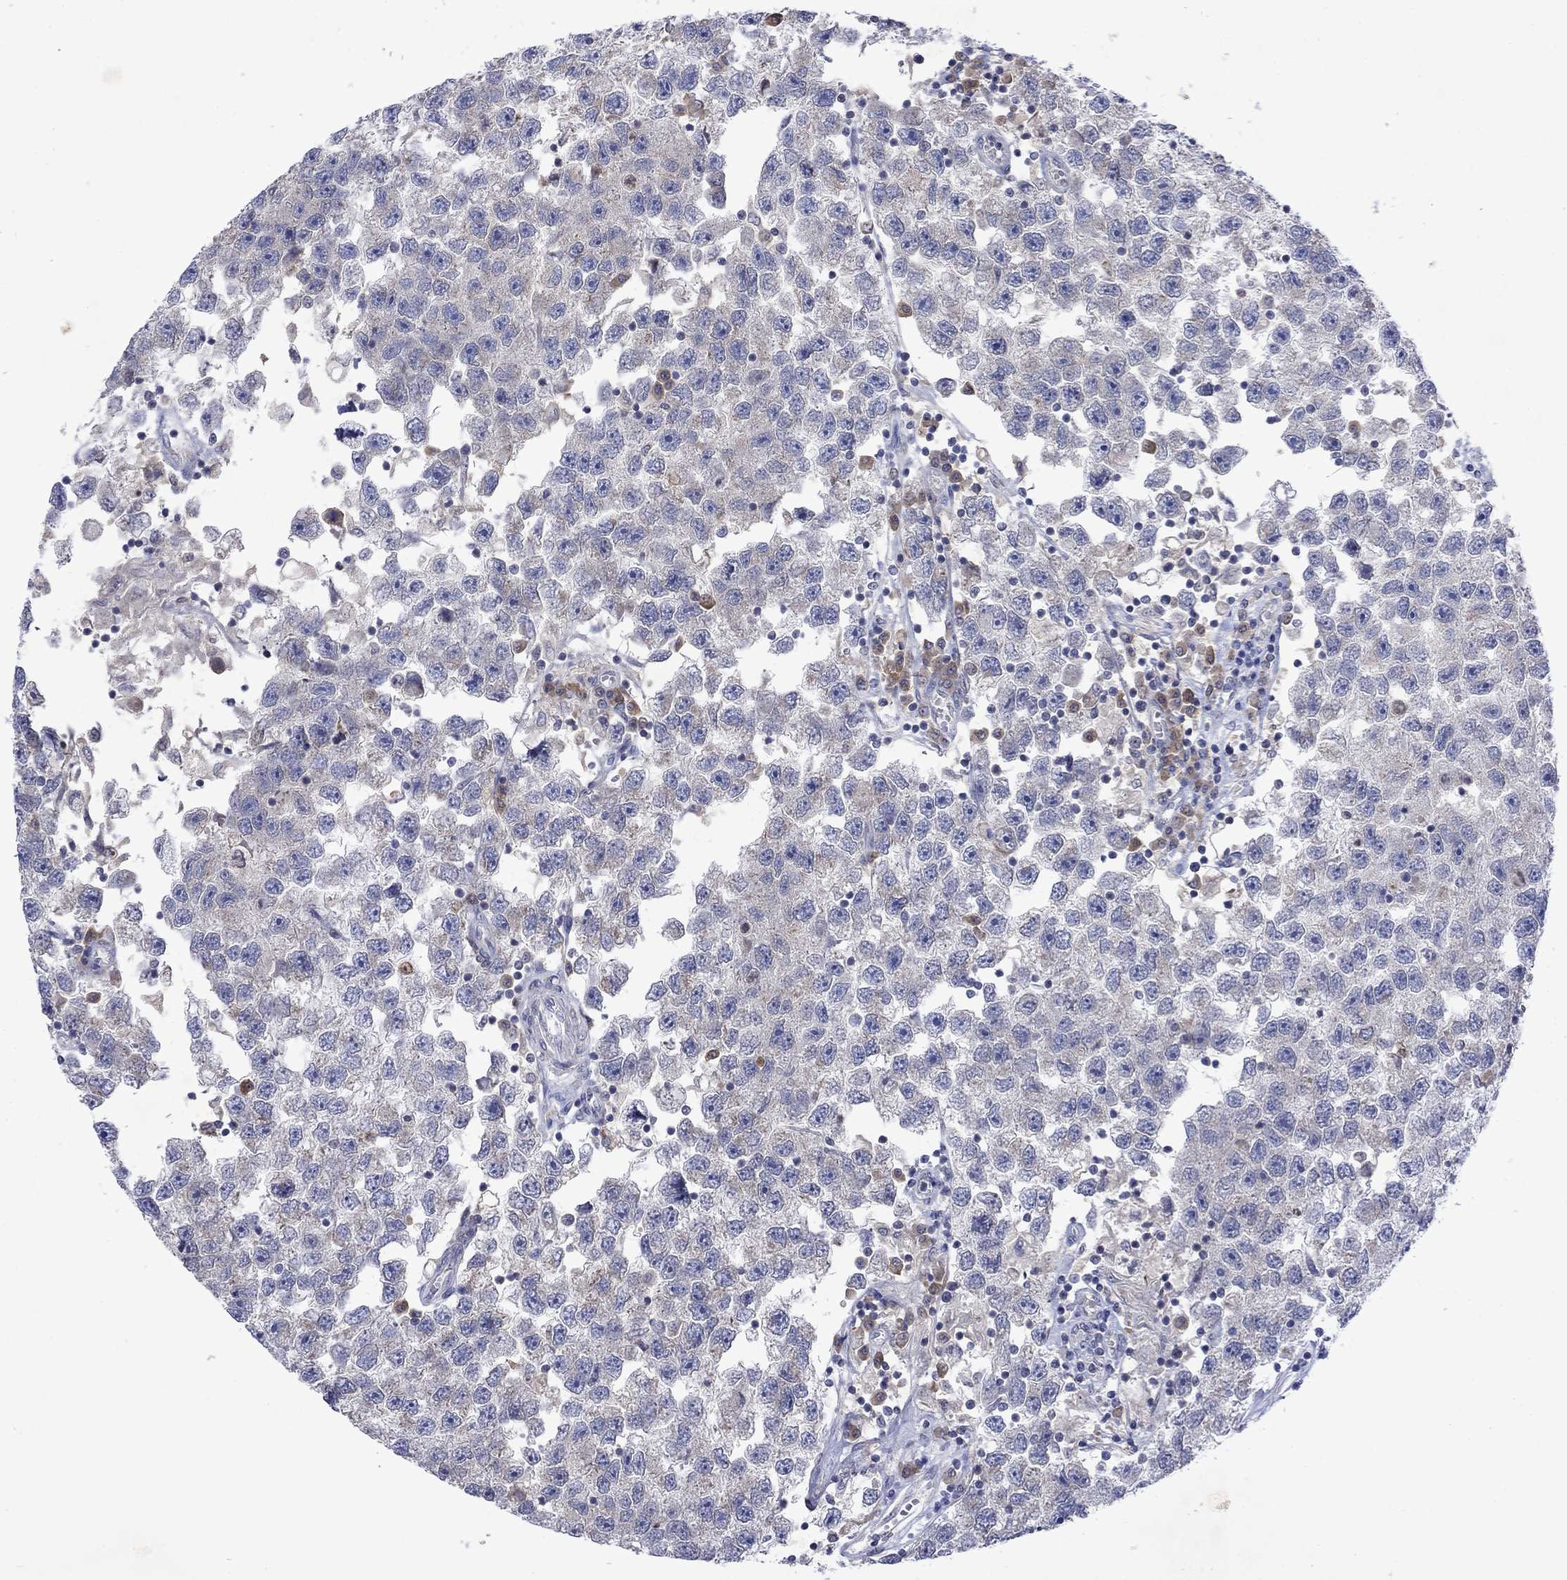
{"staining": {"intensity": "negative", "quantity": "none", "location": "none"}, "tissue": "testis cancer", "cell_type": "Tumor cells", "image_type": "cancer", "snomed": [{"axis": "morphology", "description": "Seminoma, NOS"}, {"axis": "topography", "description": "Testis"}], "caption": "There is no significant positivity in tumor cells of testis cancer.", "gene": "TMEM97", "patient": {"sex": "male", "age": 26}}